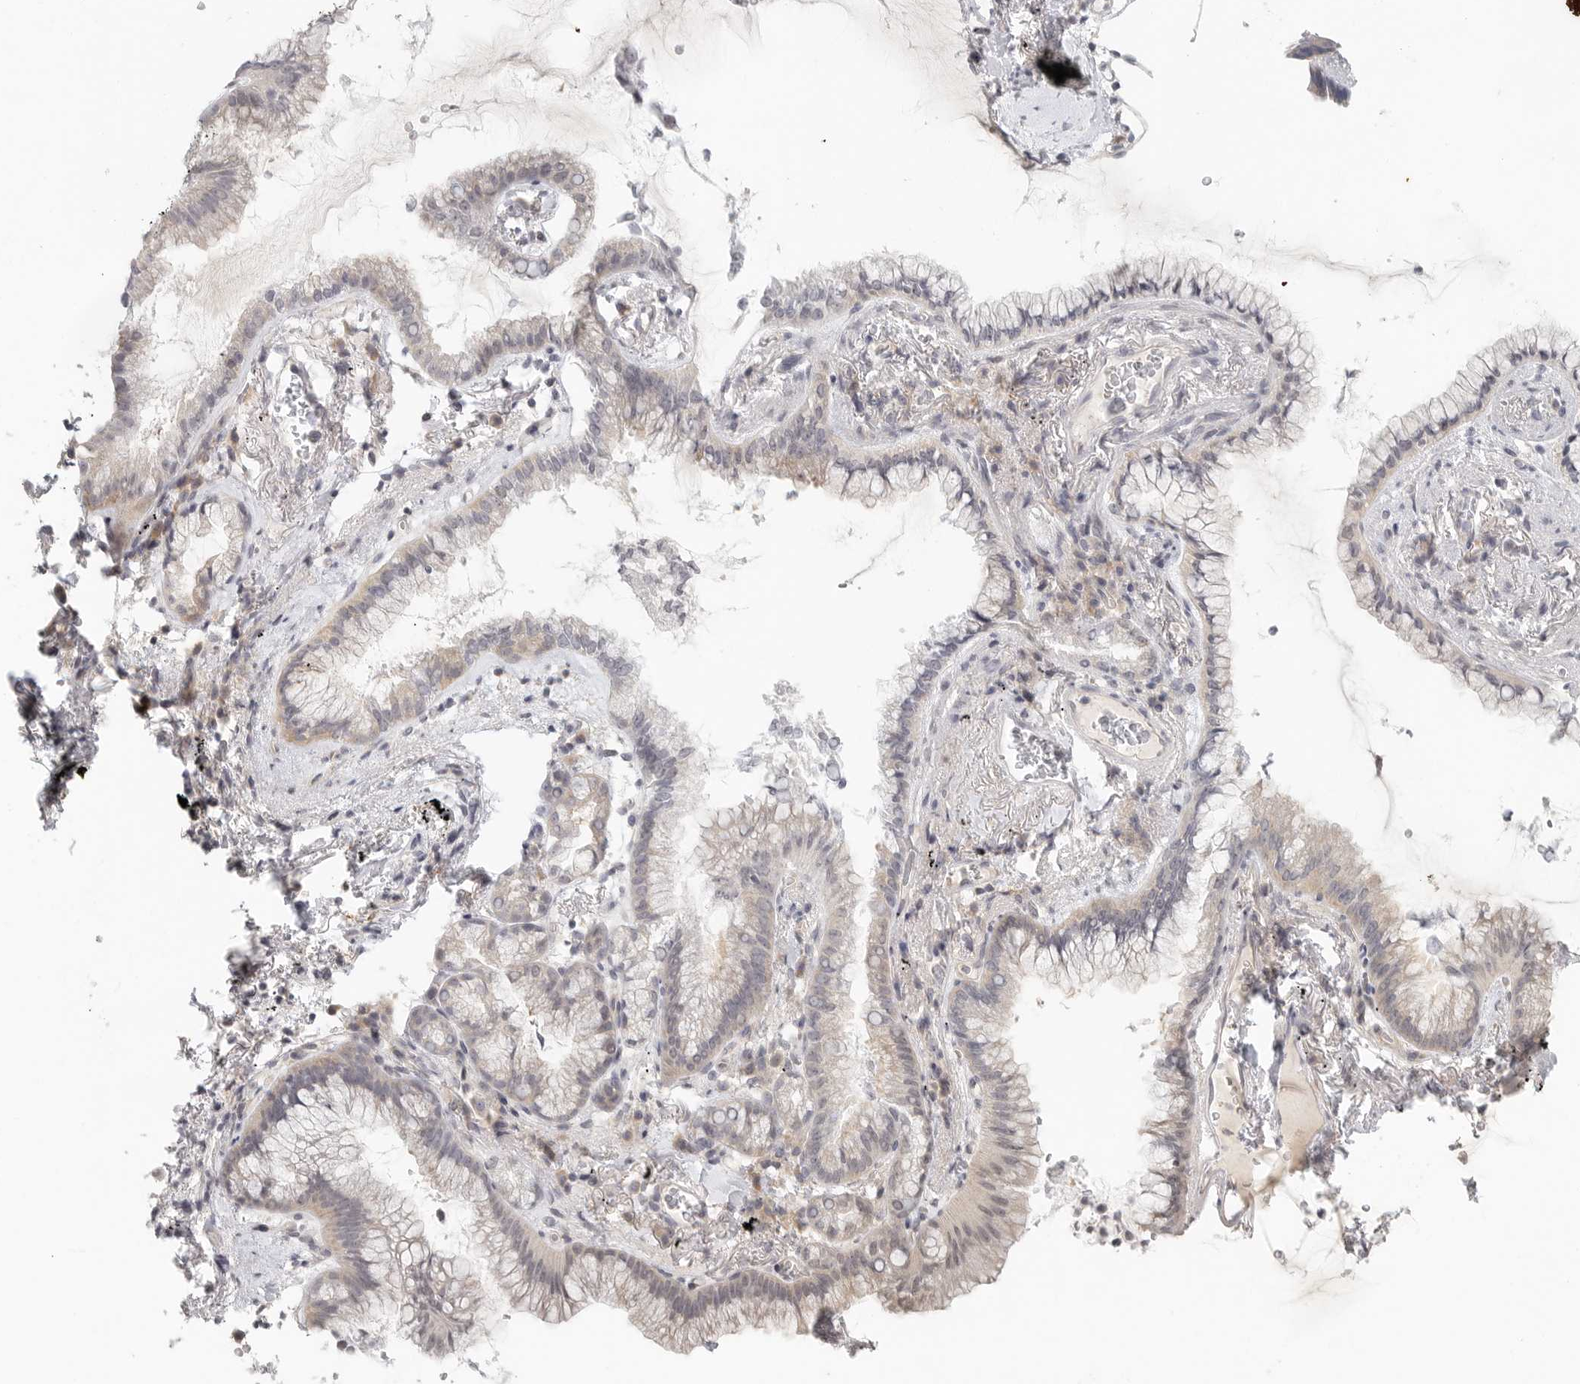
{"staining": {"intensity": "negative", "quantity": "none", "location": "none"}, "tissue": "lung cancer", "cell_type": "Tumor cells", "image_type": "cancer", "snomed": [{"axis": "morphology", "description": "Adenocarcinoma, NOS"}, {"axis": "topography", "description": "Lung"}], "caption": "High magnification brightfield microscopy of lung cancer (adenocarcinoma) stained with DAB (3,3'-diaminobenzidine) (brown) and counterstained with hematoxylin (blue): tumor cells show no significant positivity.", "gene": "HDAC6", "patient": {"sex": "female", "age": 70}}